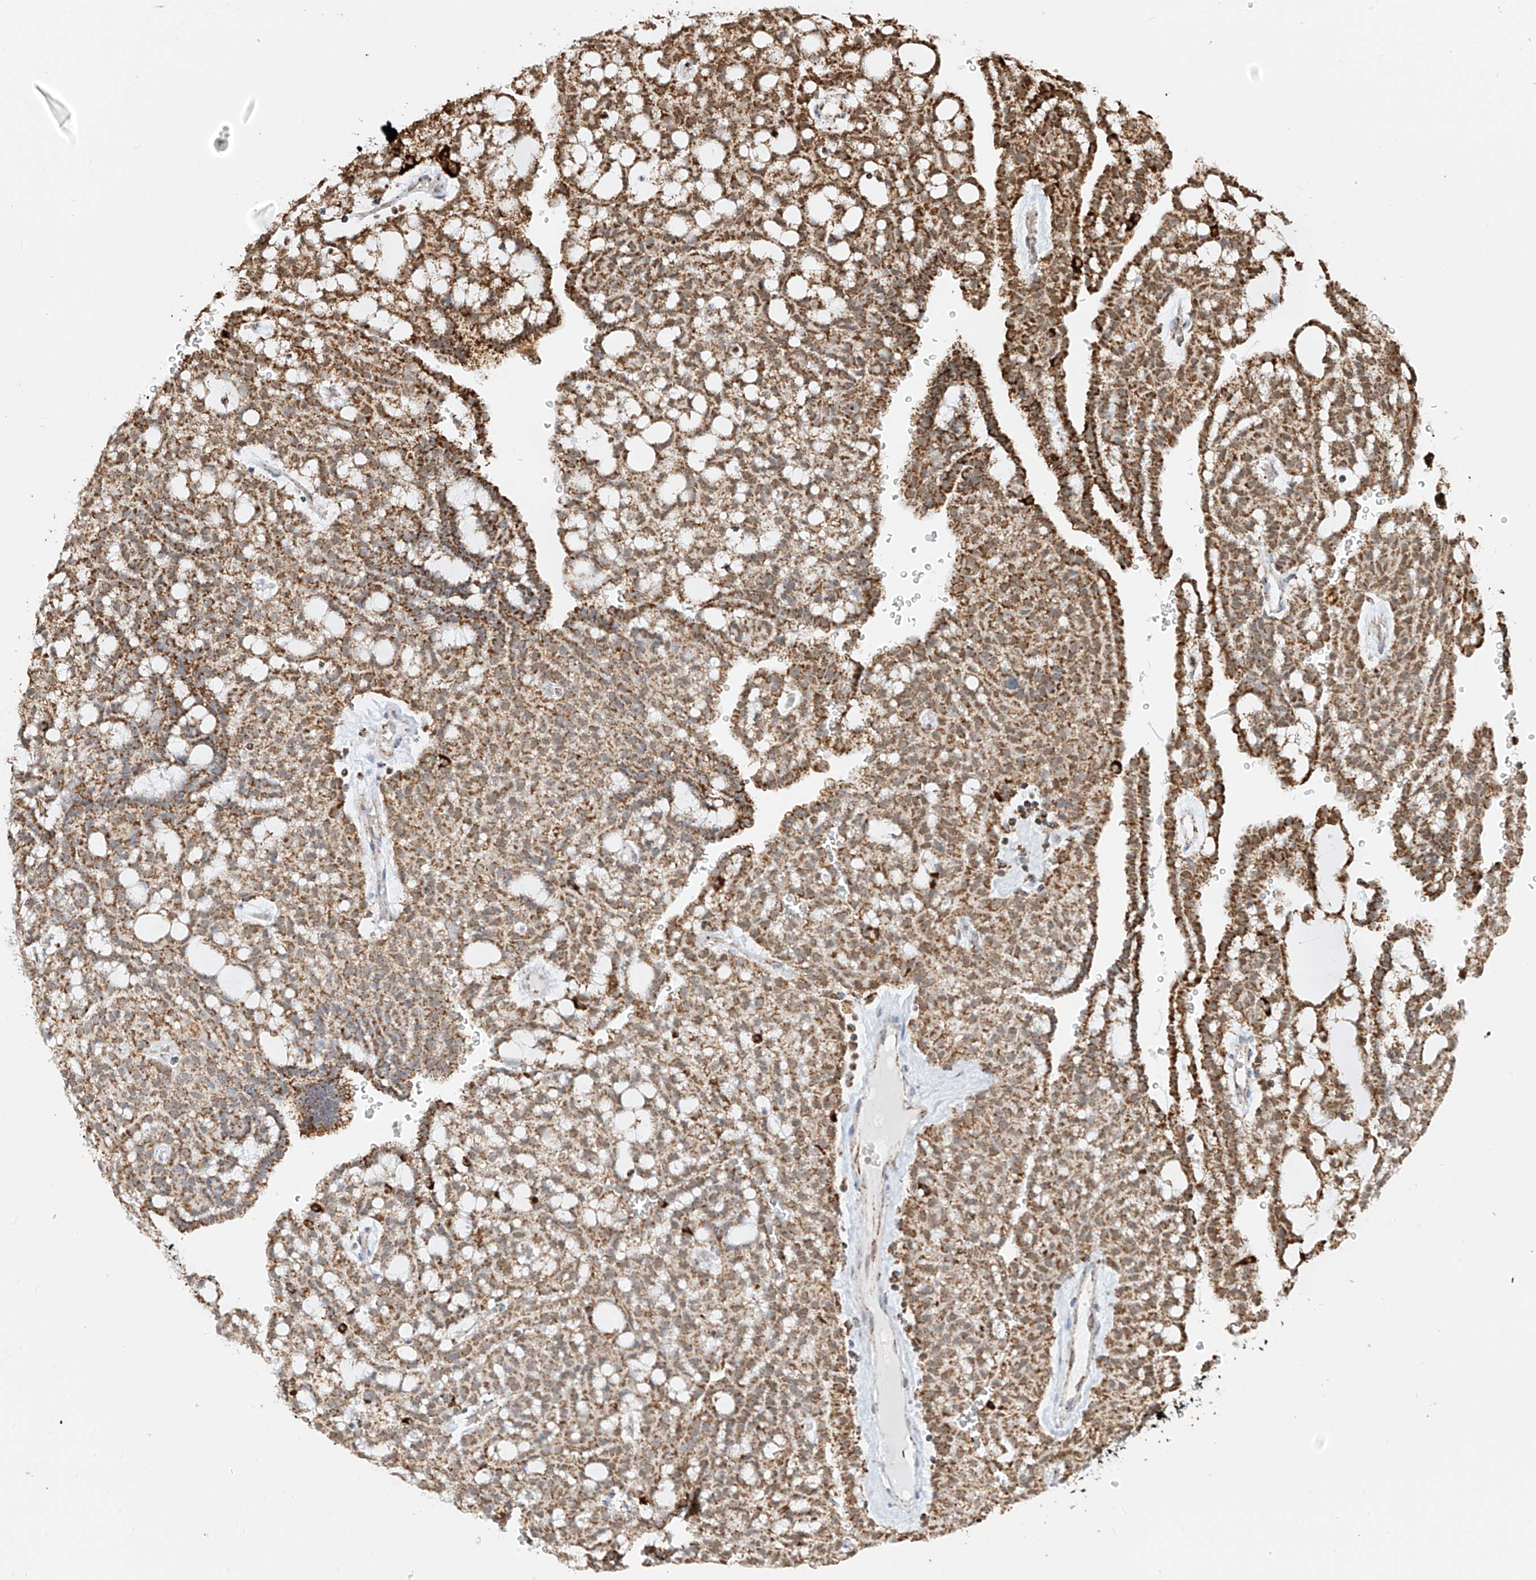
{"staining": {"intensity": "moderate", "quantity": ">75%", "location": "cytoplasmic/membranous"}, "tissue": "renal cancer", "cell_type": "Tumor cells", "image_type": "cancer", "snomed": [{"axis": "morphology", "description": "Adenocarcinoma, NOS"}, {"axis": "topography", "description": "Kidney"}], "caption": "Moderate cytoplasmic/membranous staining for a protein is present in about >75% of tumor cells of renal cancer using IHC.", "gene": "PPA2", "patient": {"sex": "male", "age": 63}}